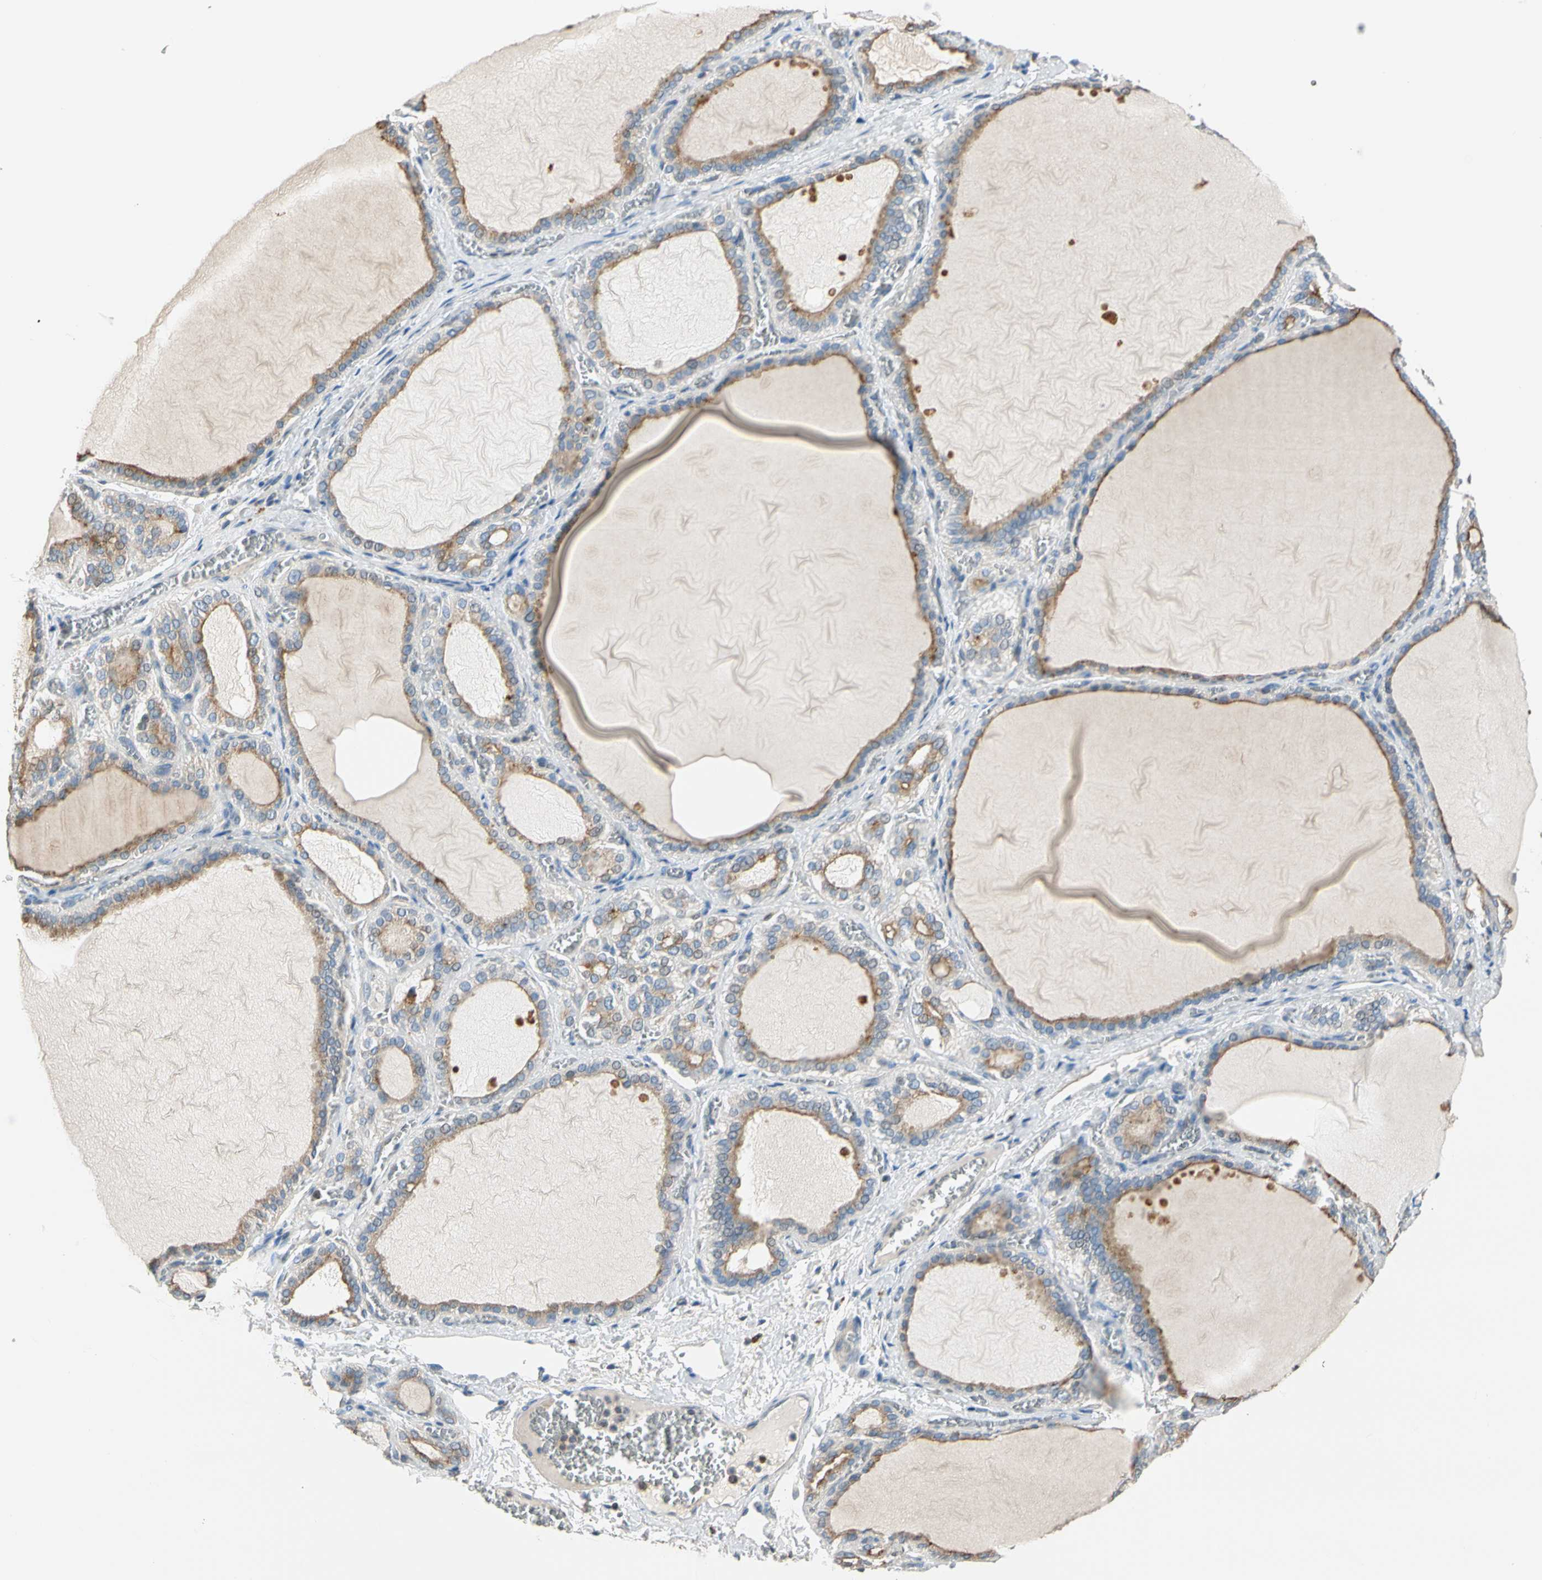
{"staining": {"intensity": "moderate", "quantity": "25%-75%", "location": "cytoplasmic/membranous"}, "tissue": "thyroid gland", "cell_type": "Glandular cells", "image_type": "normal", "snomed": [{"axis": "morphology", "description": "Normal tissue, NOS"}, {"axis": "topography", "description": "Thyroid gland"}], "caption": "Benign thyroid gland reveals moderate cytoplasmic/membranous positivity in approximately 25%-75% of glandular cells, visualized by immunohistochemistry.", "gene": "GM2A", "patient": {"sex": "female", "age": 55}}